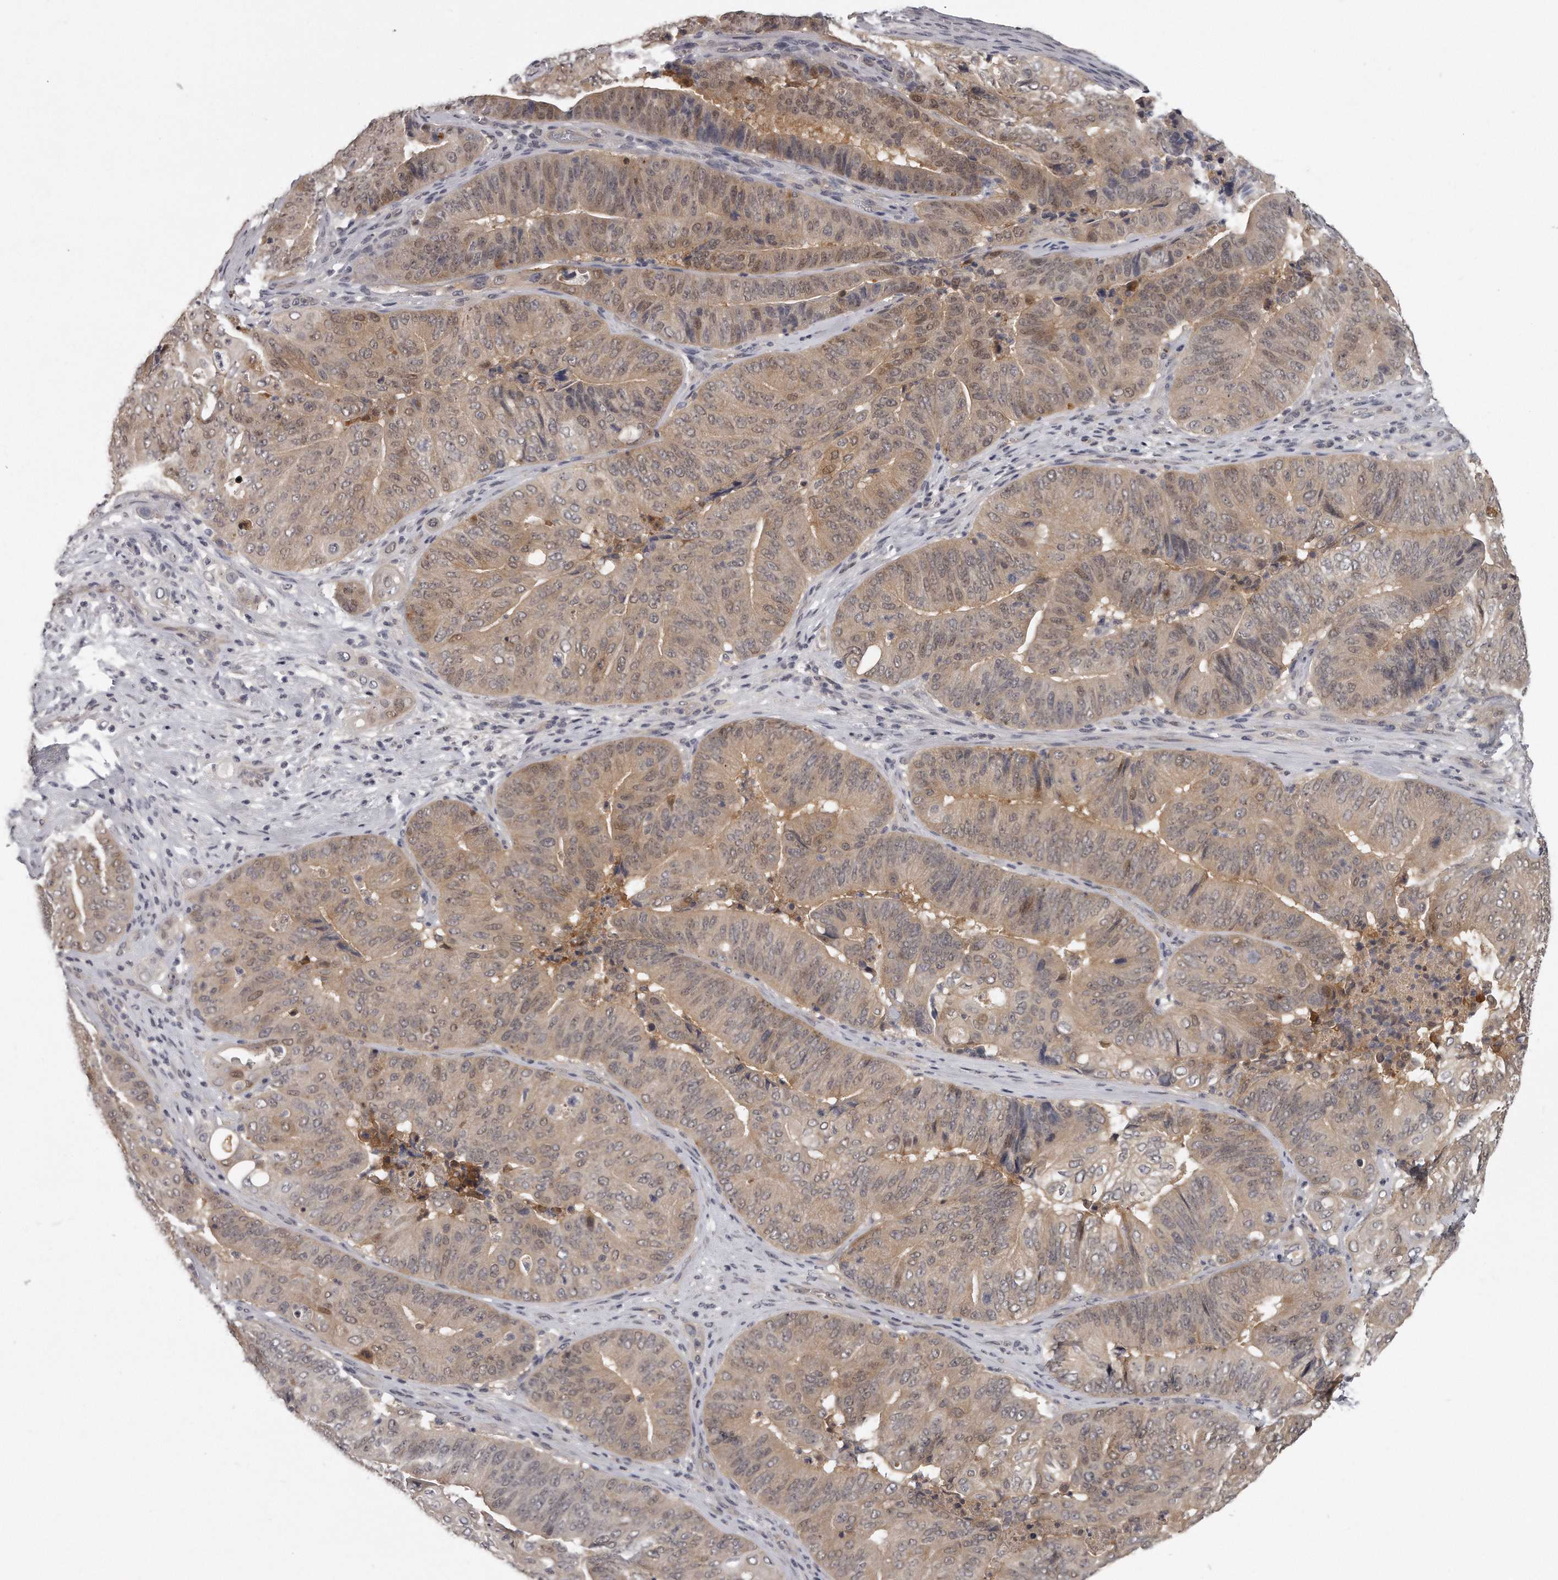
{"staining": {"intensity": "moderate", "quantity": ">75%", "location": "cytoplasmic/membranous,nuclear"}, "tissue": "pancreatic cancer", "cell_type": "Tumor cells", "image_type": "cancer", "snomed": [{"axis": "morphology", "description": "Adenocarcinoma, NOS"}, {"axis": "topography", "description": "Pancreas"}], "caption": "Immunohistochemistry image of neoplastic tissue: human adenocarcinoma (pancreatic) stained using IHC displays medium levels of moderate protein expression localized specifically in the cytoplasmic/membranous and nuclear of tumor cells, appearing as a cytoplasmic/membranous and nuclear brown color.", "gene": "GGCT", "patient": {"sex": "female", "age": 77}}